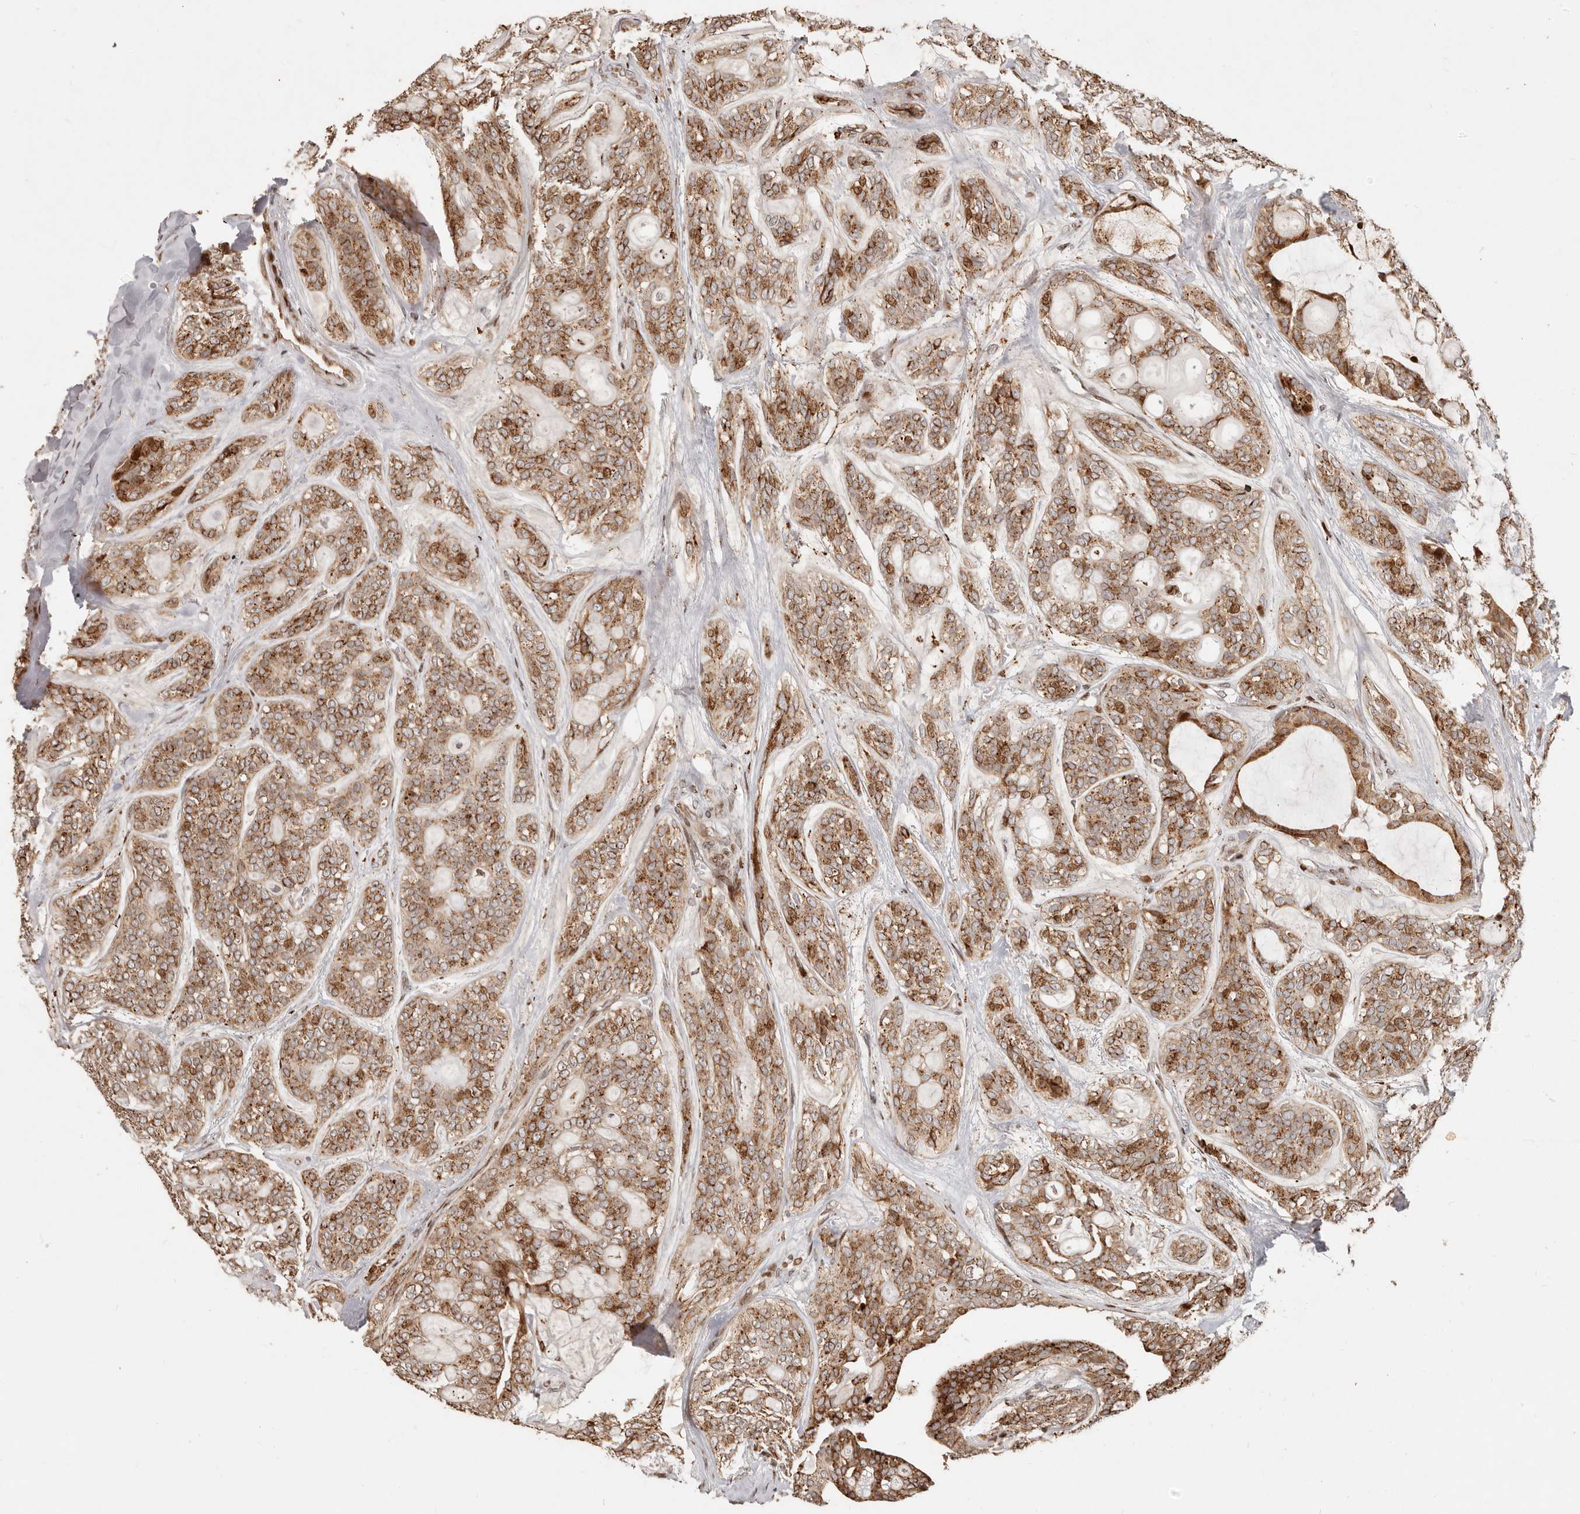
{"staining": {"intensity": "moderate", "quantity": ">75%", "location": "cytoplasmic/membranous,nuclear"}, "tissue": "head and neck cancer", "cell_type": "Tumor cells", "image_type": "cancer", "snomed": [{"axis": "morphology", "description": "Adenocarcinoma, NOS"}, {"axis": "topography", "description": "Head-Neck"}], "caption": "This image displays immunohistochemistry staining of human head and neck cancer (adenocarcinoma), with medium moderate cytoplasmic/membranous and nuclear staining in about >75% of tumor cells.", "gene": "TRIM4", "patient": {"sex": "male", "age": 66}}